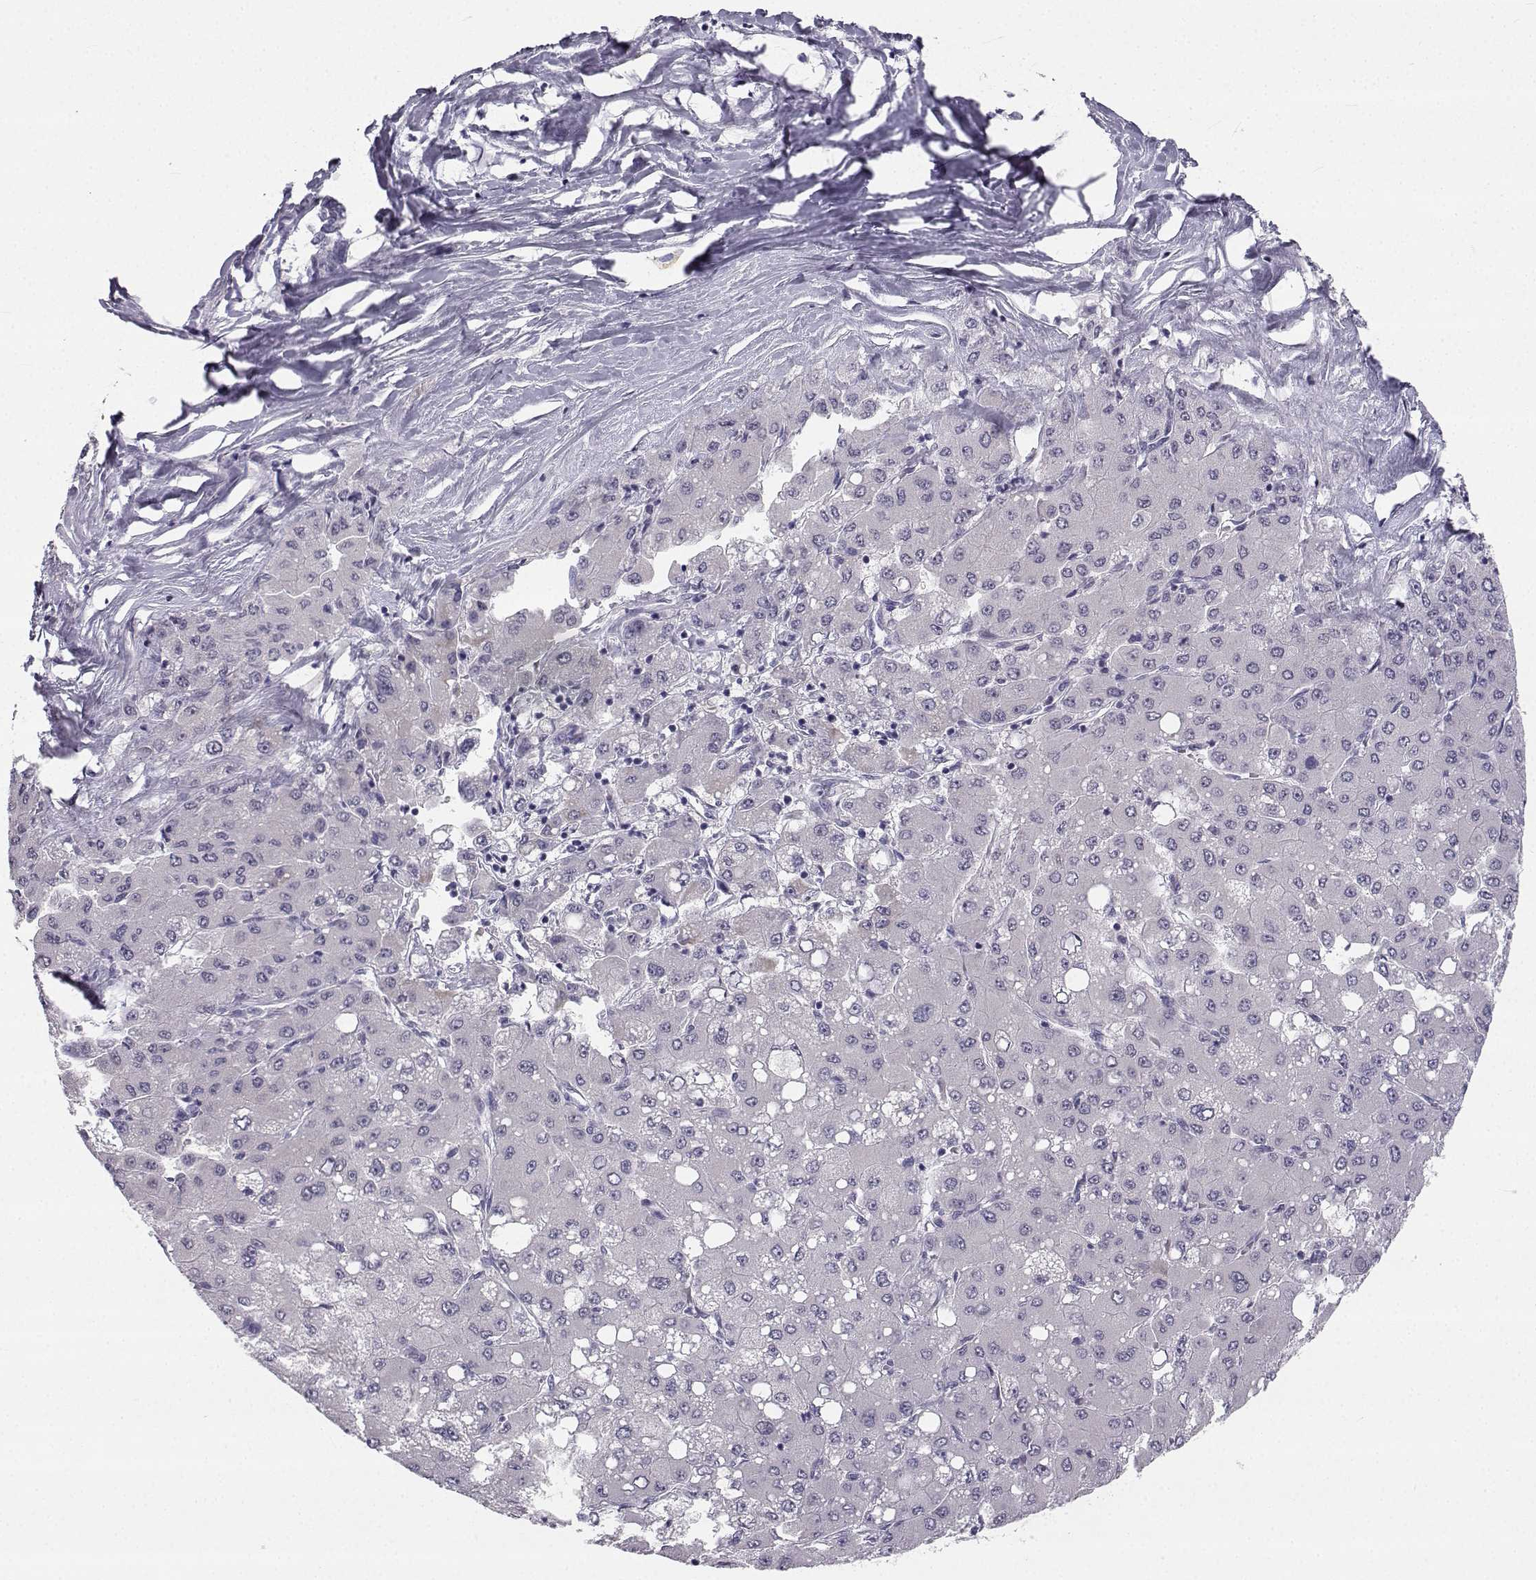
{"staining": {"intensity": "negative", "quantity": "none", "location": "none"}, "tissue": "liver cancer", "cell_type": "Tumor cells", "image_type": "cancer", "snomed": [{"axis": "morphology", "description": "Carcinoma, Hepatocellular, NOS"}, {"axis": "topography", "description": "Liver"}], "caption": "Micrograph shows no significant protein expression in tumor cells of liver hepatocellular carcinoma.", "gene": "SYCE1", "patient": {"sex": "male", "age": 40}}